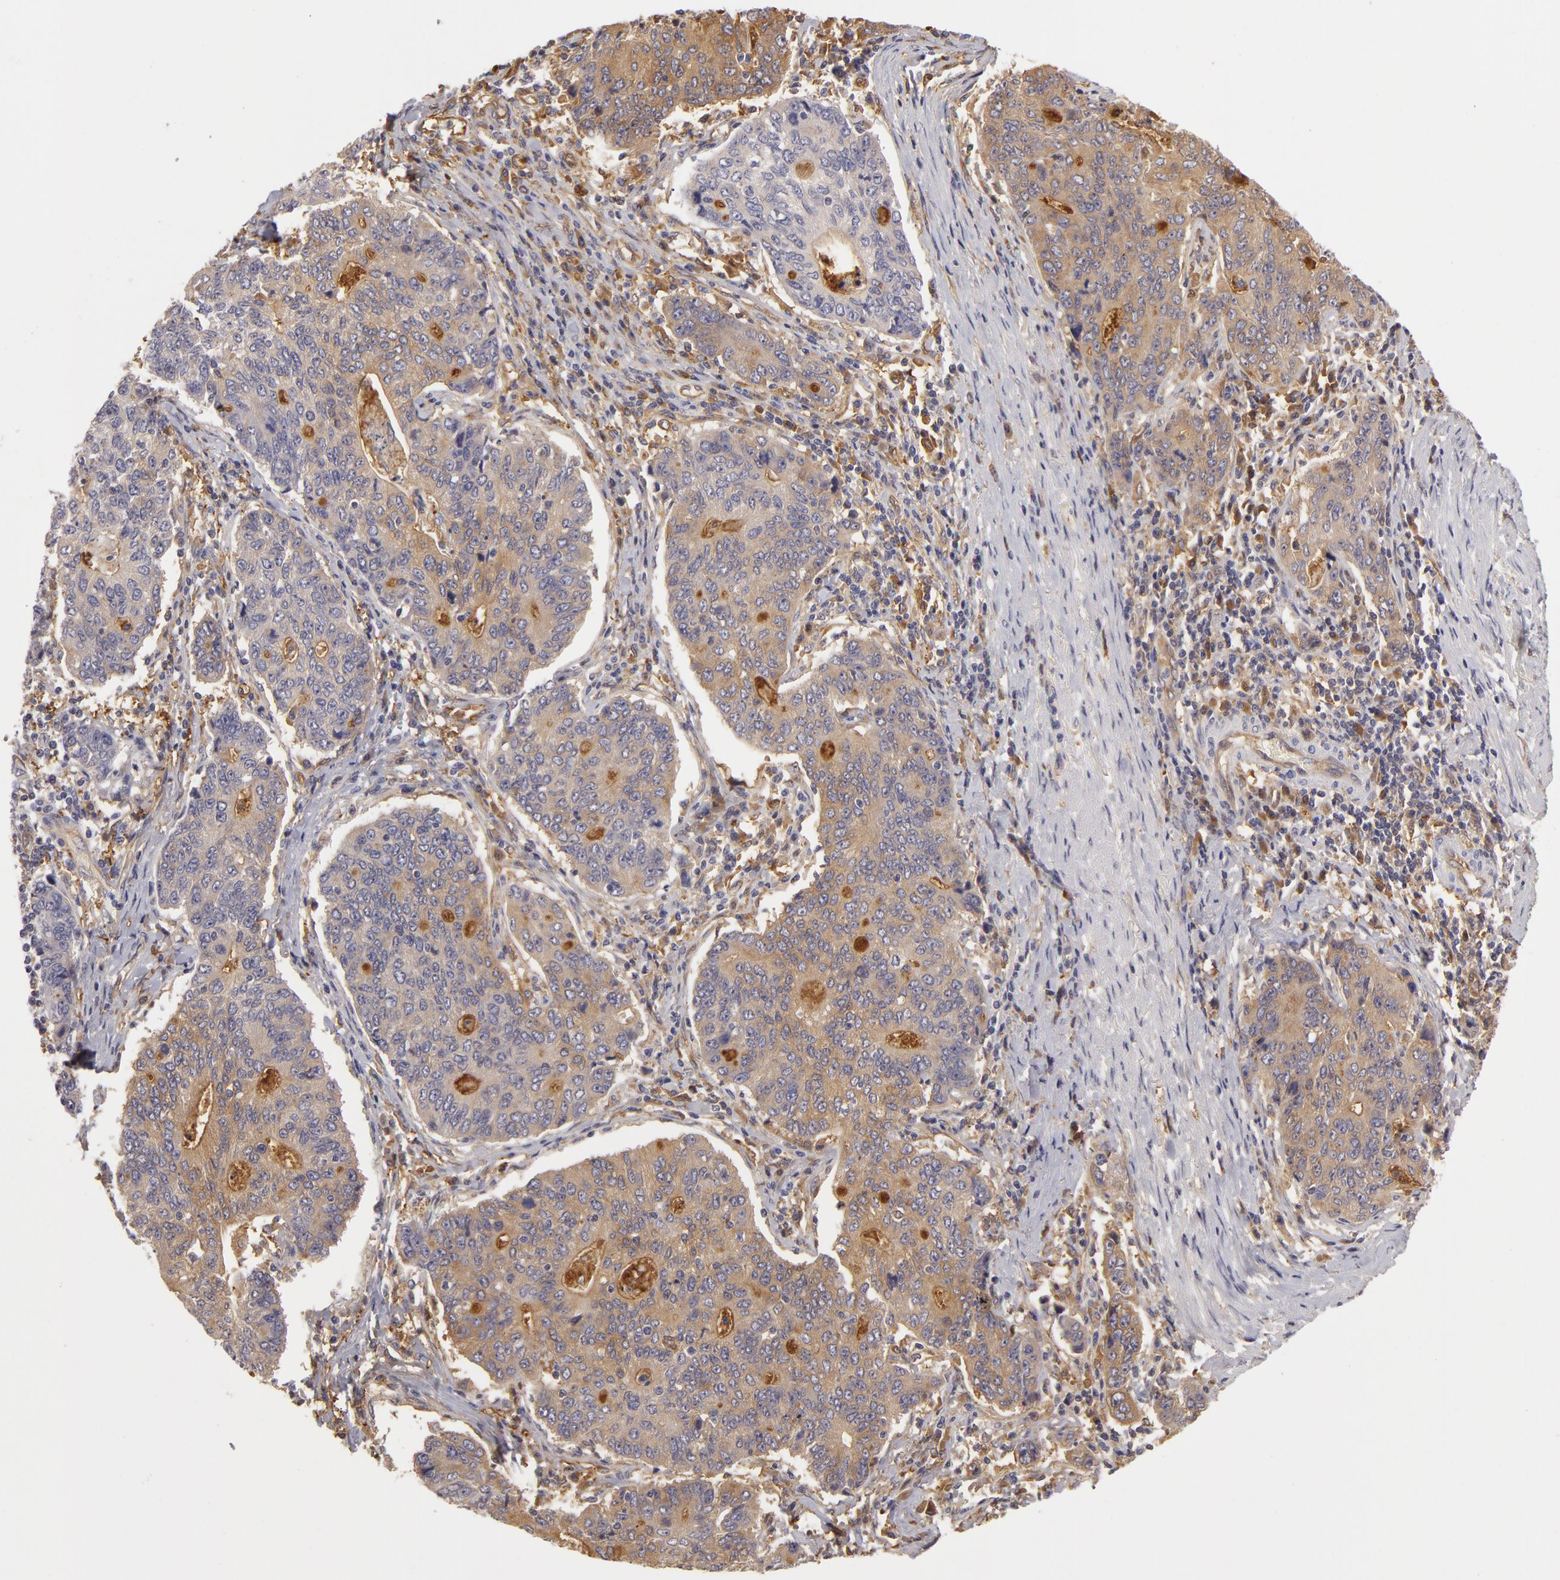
{"staining": {"intensity": "weak", "quantity": ">75%", "location": "cytoplasmic/membranous"}, "tissue": "stomach cancer", "cell_type": "Tumor cells", "image_type": "cancer", "snomed": [{"axis": "morphology", "description": "Adenocarcinoma, NOS"}, {"axis": "topography", "description": "Esophagus"}, {"axis": "topography", "description": "Stomach"}], "caption": "Immunohistochemical staining of stomach adenocarcinoma exhibits weak cytoplasmic/membranous protein expression in about >75% of tumor cells. The protein is shown in brown color, while the nuclei are stained blue.", "gene": "ZNF229", "patient": {"sex": "male", "age": 74}}